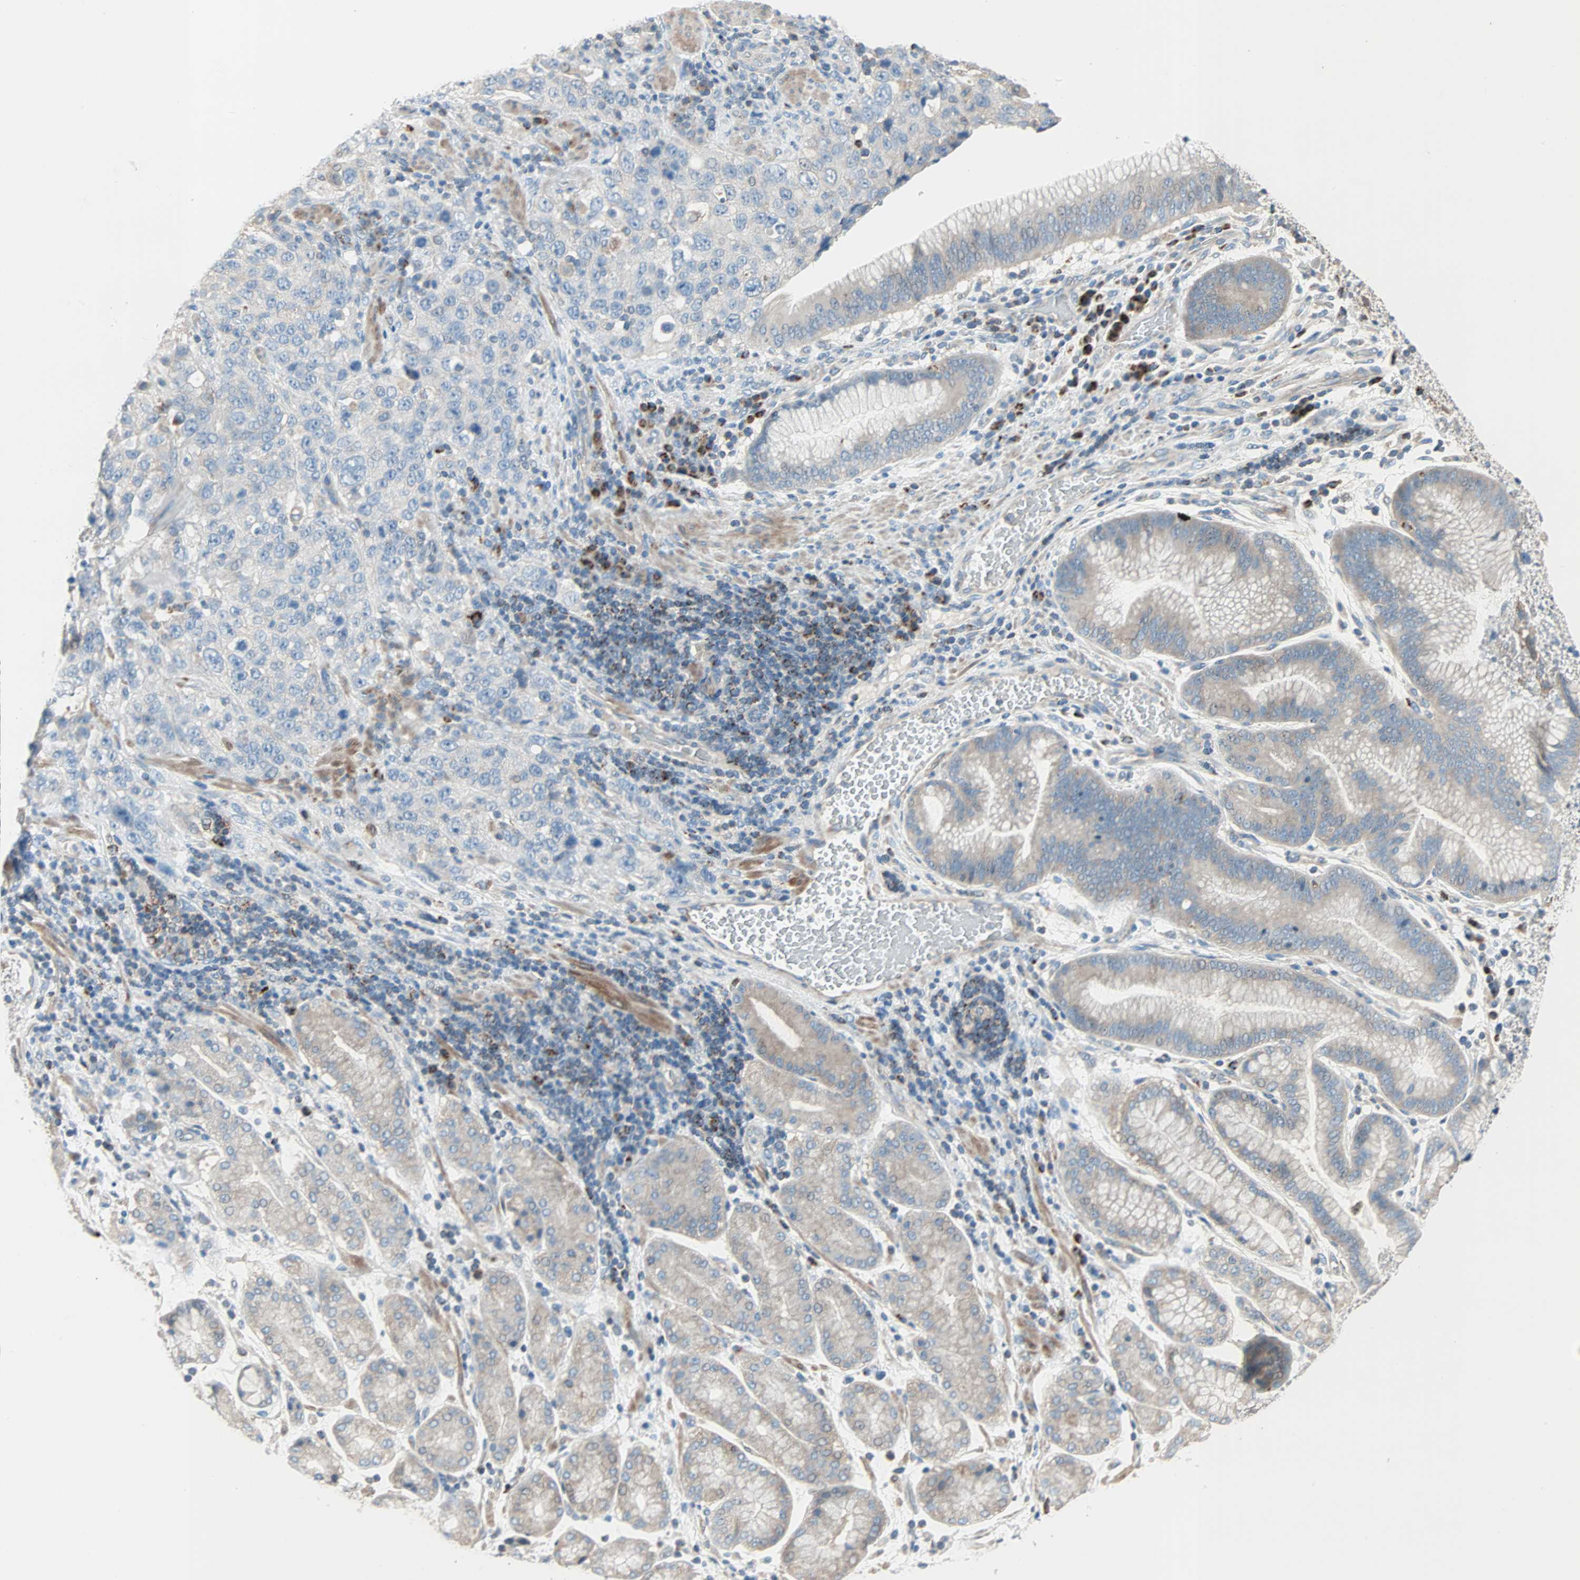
{"staining": {"intensity": "negative", "quantity": "none", "location": "none"}, "tissue": "stomach cancer", "cell_type": "Tumor cells", "image_type": "cancer", "snomed": [{"axis": "morphology", "description": "Normal tissue, NOS"}, {"axis": "morphology", "description": "Adenocarcinoma, NOS"}, {"axis": "topography", "description": "Stomach"}], "caption": "Immunohistochemistry of human stomach adenocarcinoma shows no expression in tumor cells.", "gene": "ACVRL1", "patient": {"sex": "male", "age": 48}}